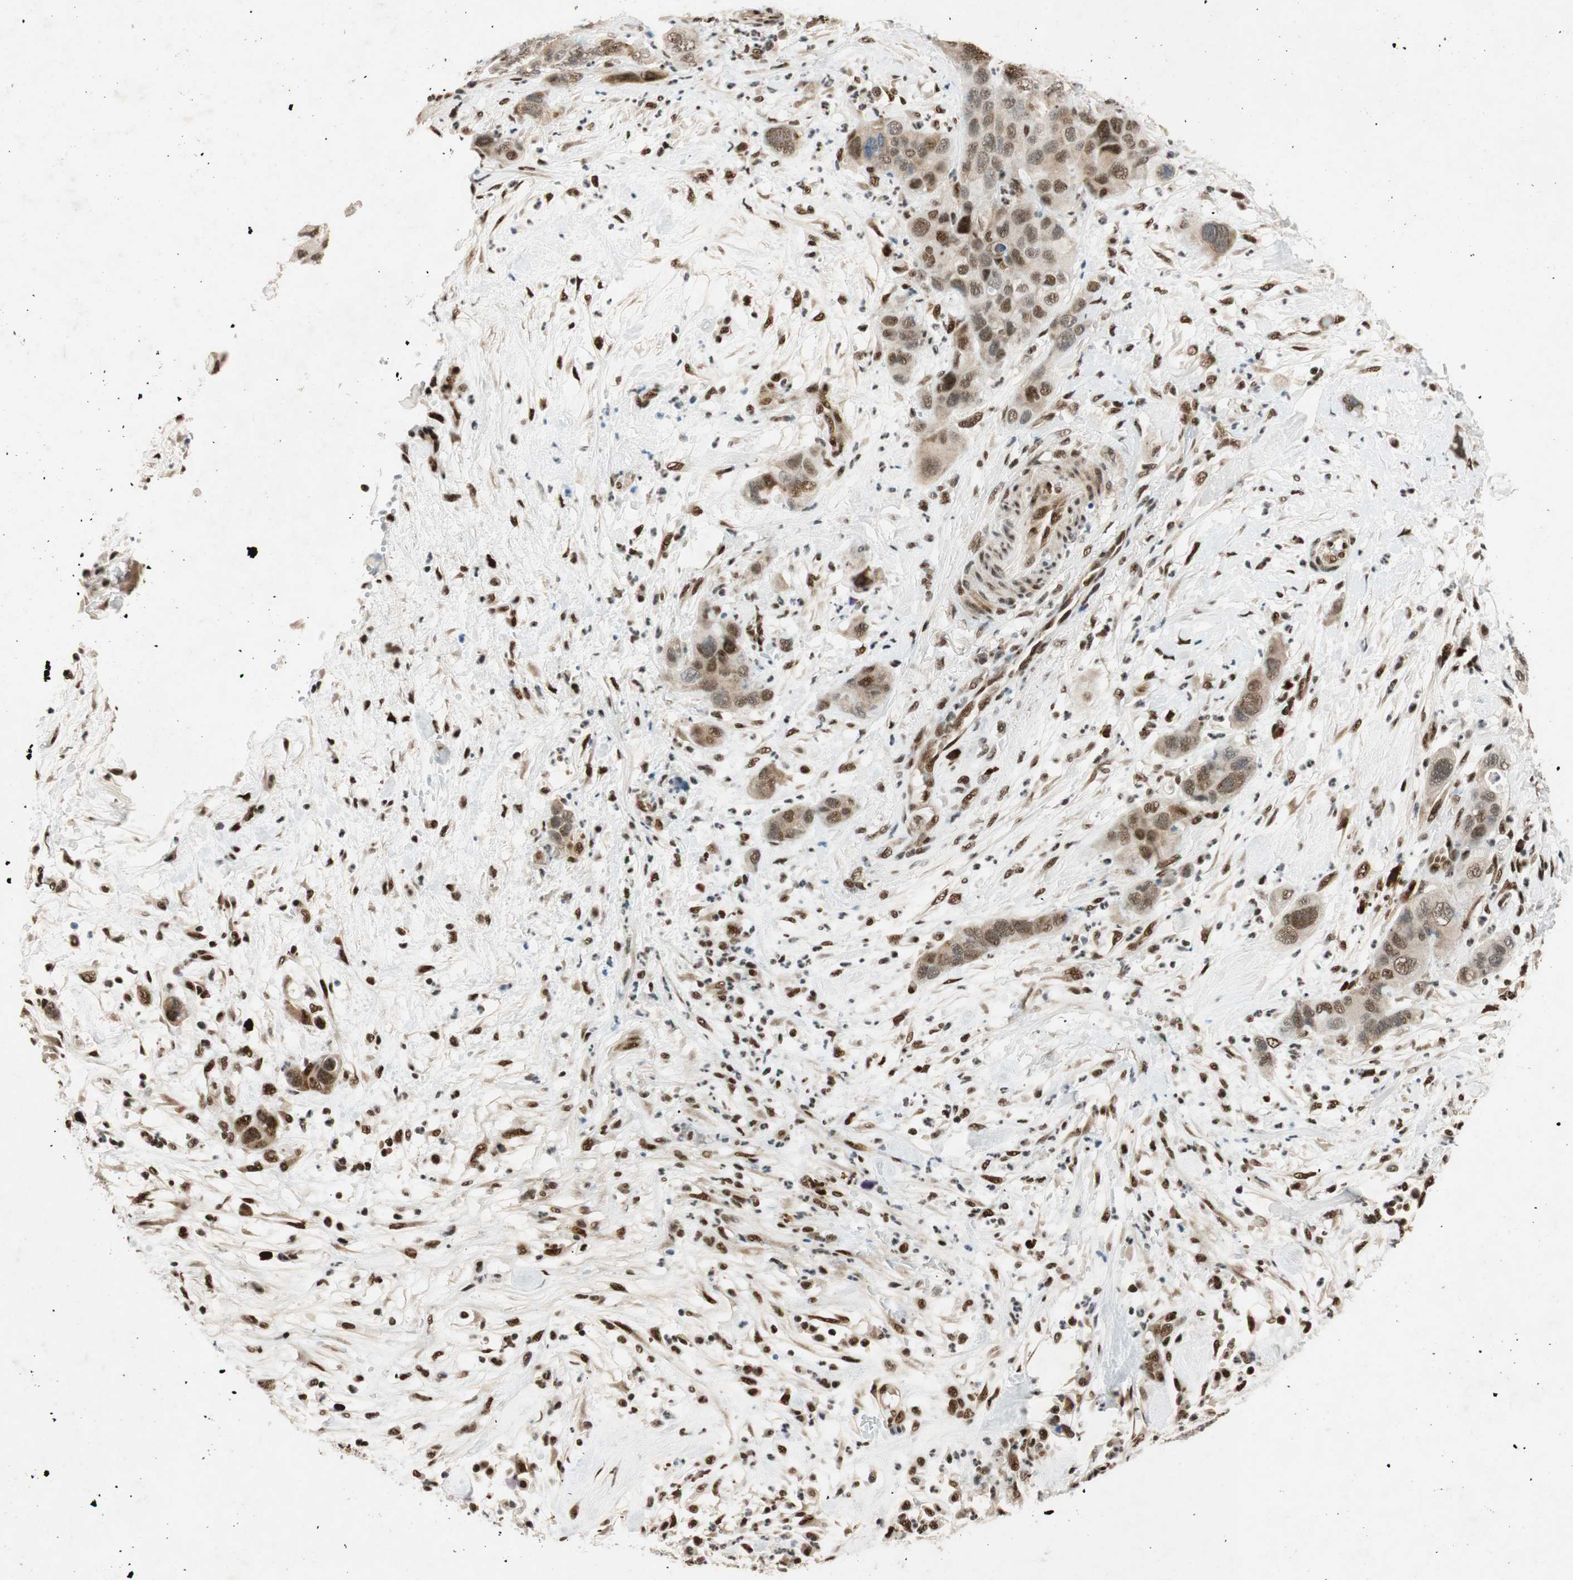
{"staining": {"intensity": "moderate", "quantity": ">75%", "location": "nuclear"}, "tissue": "pancreatic cancer", "cell_type": "Tumor cells", "image_type": "cancer", "snomed": [{"axis": "morphology", "description": "Adenocarcinoma, NOS"}, {"axis": "topography", "description": "Pancreas"}], "caption": "Protein analysis of adenocarcinoma (pancreatic) tissue shows moderate nuclear expression in about >75% of tumor cells.", "gene": "NCBP3", "patient": {"sex": "female", "age": 71}}